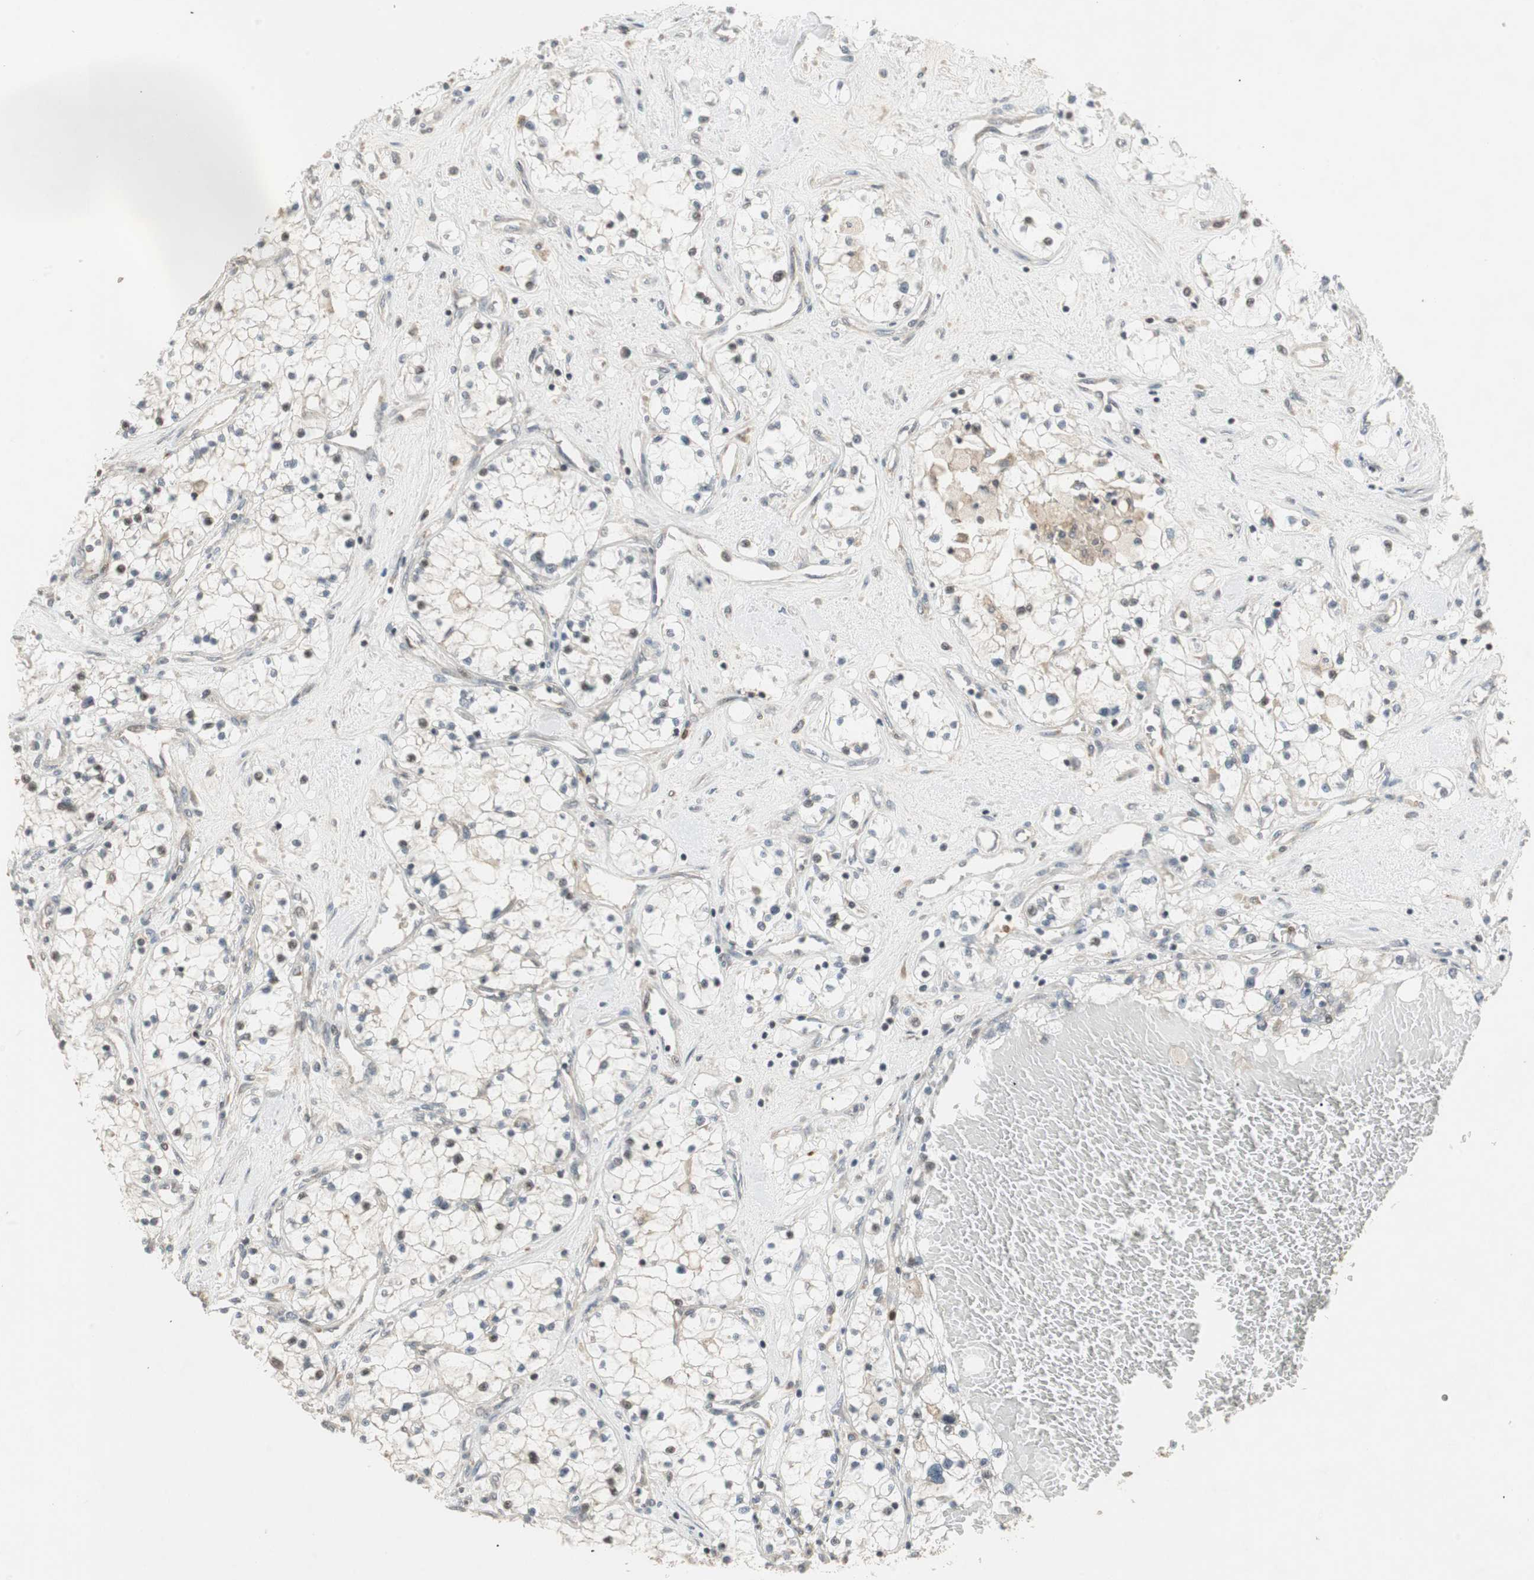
{"staining": {"intensity": "negative", "quantity": "none", "location": "none"}, "tissue": "renal cancer", "cell_type": "Tumor cells", "image_type": "cancer", "snomed": [{"axis": "morphology", "description": "Adenocarcinoma, NOS"}, {"axis": "topography", "description": "Kidney"}], "caption": "High power microscopy photomicrograph of an IHC micrograph of renal cancer (adenocarcinoma), revealing no significant expression in tumor cells.", "gene": "SNX4", "patient": {"sex": "male", "age": 68}}